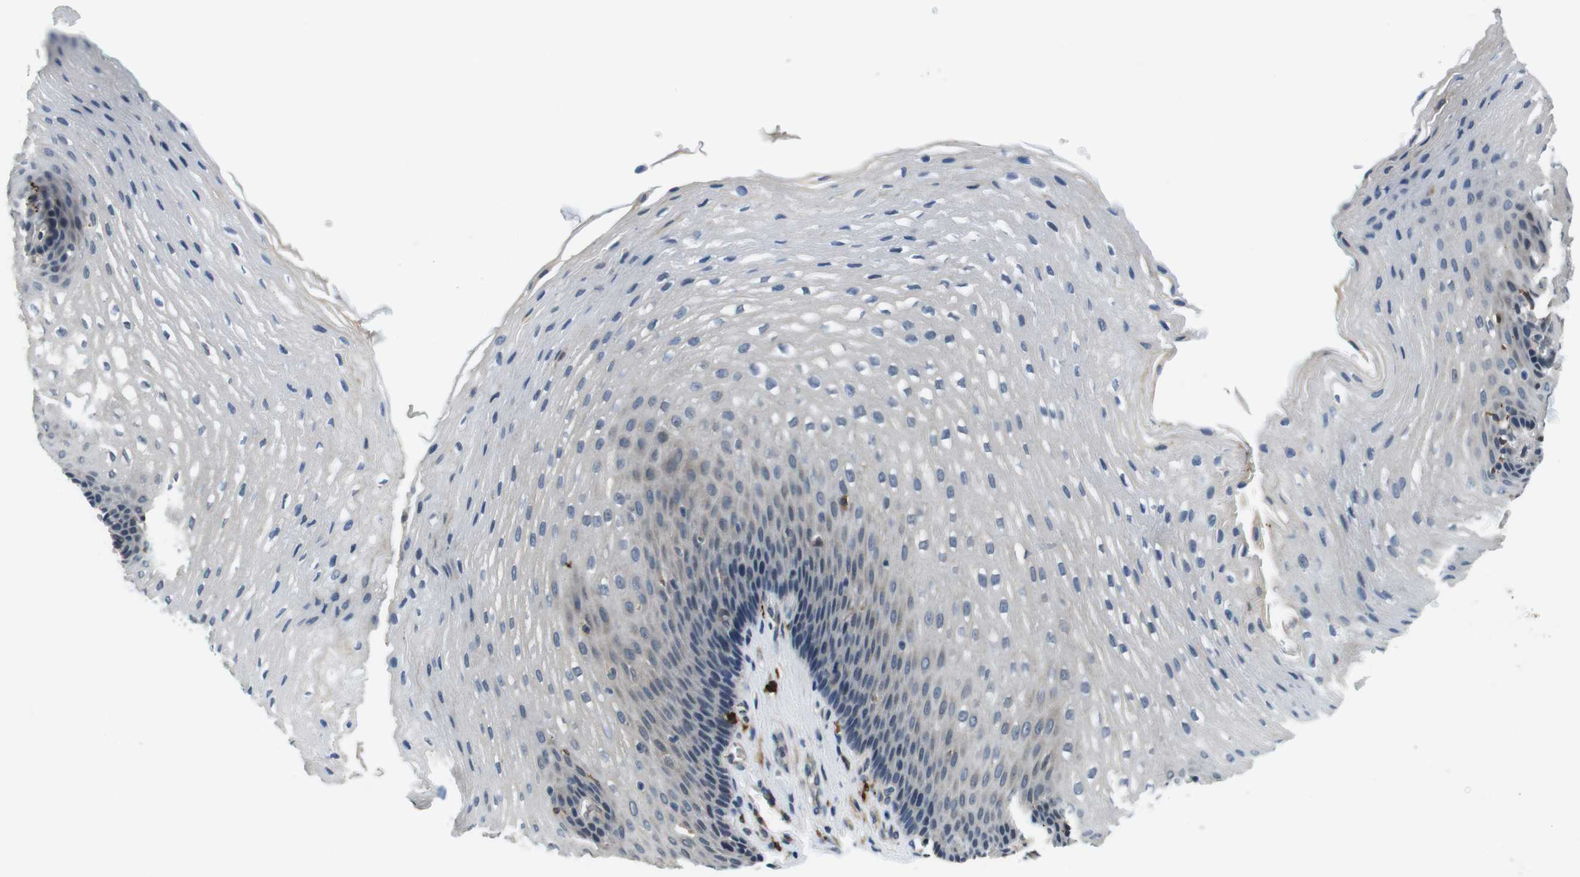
{"staining": {"intensity": "weak", "quantity": "<25%", "location": "cytoplasmic/membranous"}, "tissue": "esophagus", "cell_type": "Squamous epithelial cells", "image_type": "normal", "snomed": [{"axis": "morphology", "description": "Normal tissue, NOS"}, {"axis": "topography", "description": "Esophagus"}], "caption": "Protein analysis of normal esophagus exhibits no significant positivity in squamous epithelial cells.", "gene": "CD163L1", "patient": {"sex": "male", "age": 48}}